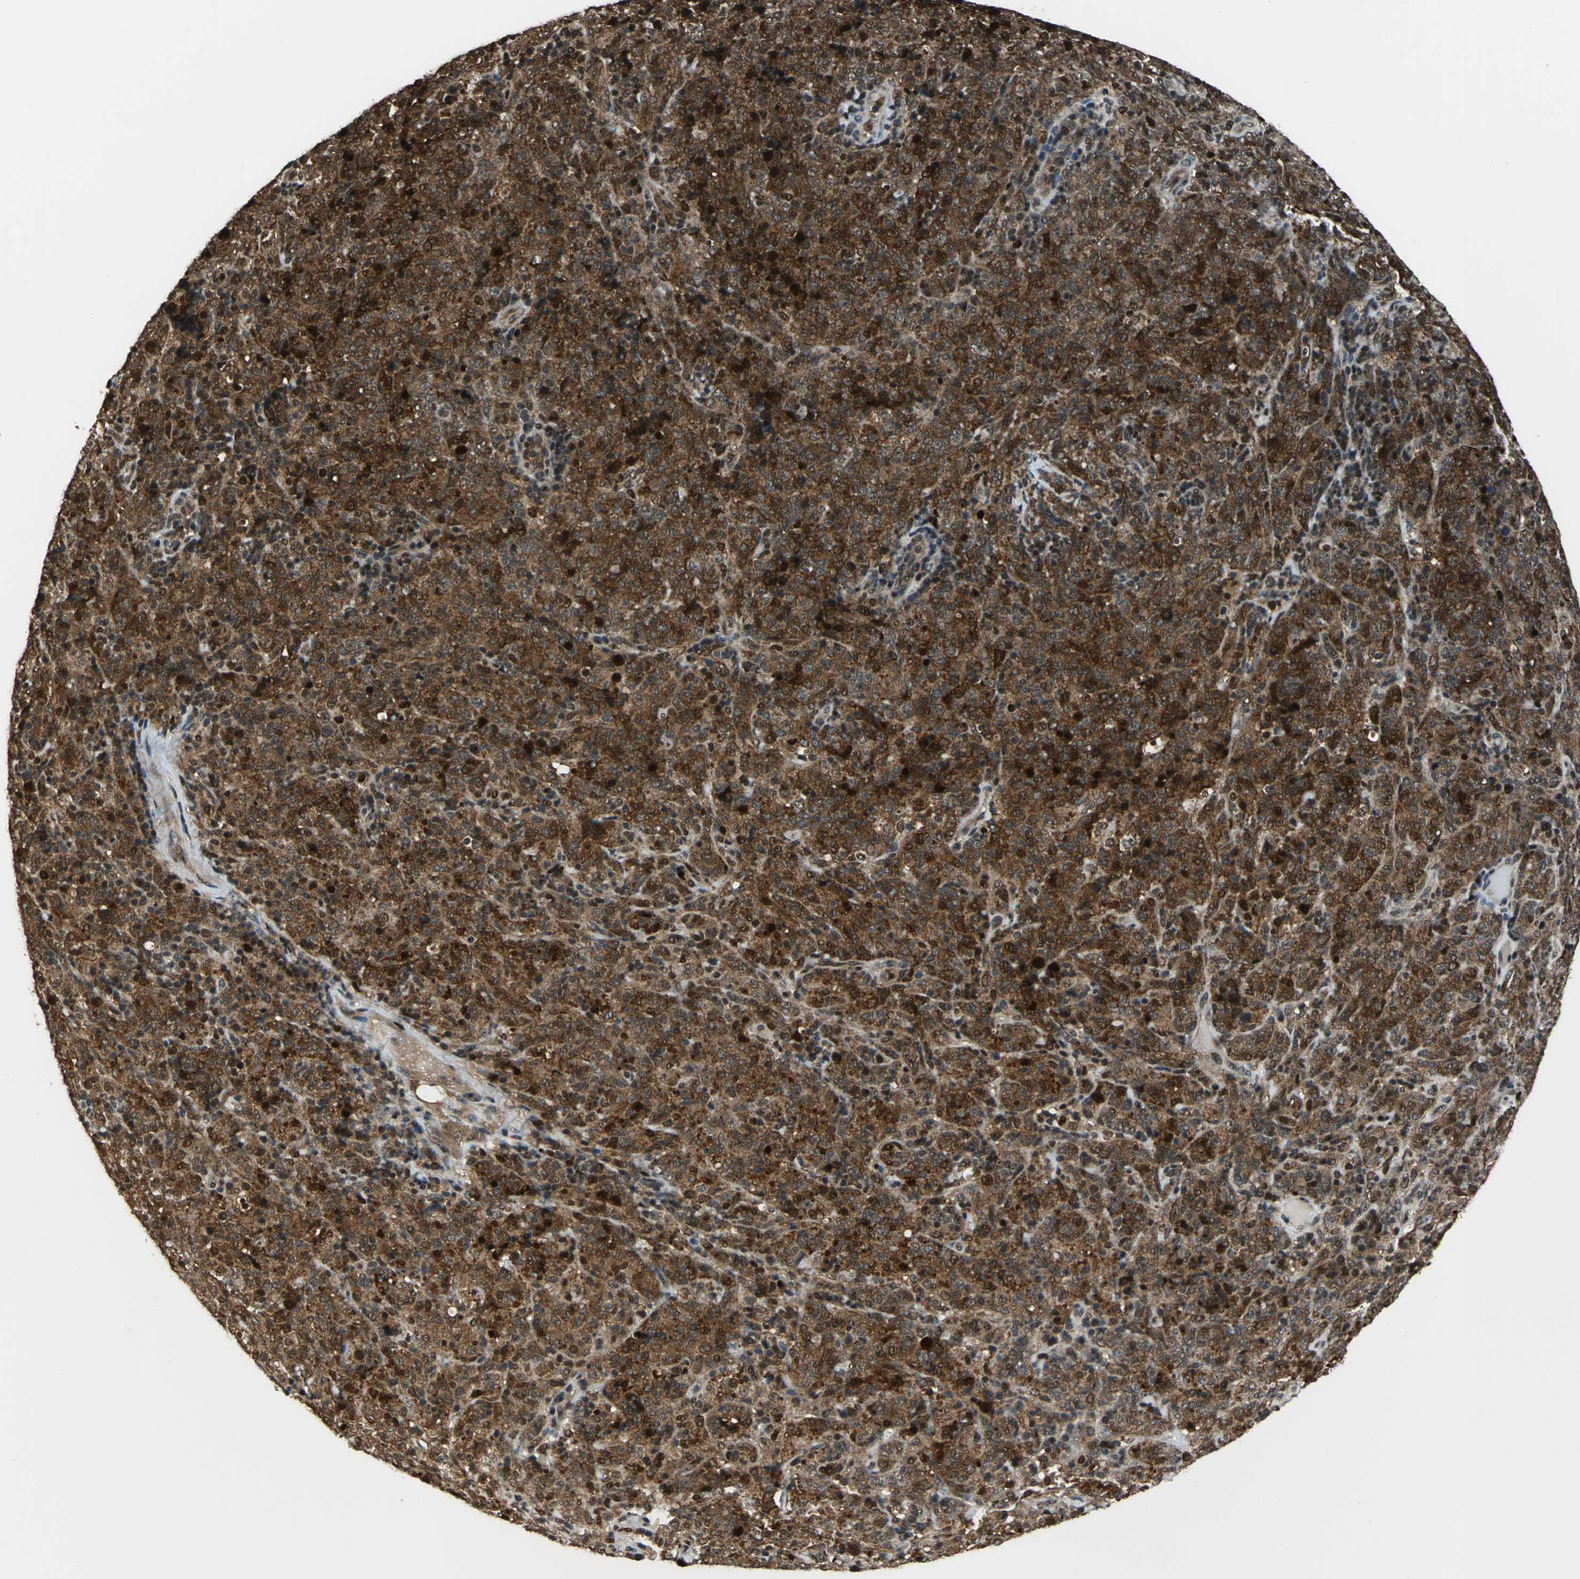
{"staining": {"intensity": "strong", "quantity": ">75%", "location": "cytoplasmic/membranous,nuclear"}, "tissue": "lymphoma", "cell_type": "Tumor cells", "image_type": "cancer", "snomed": [{"axis": "morphology", "description": "Malignant lymphoma, non-Hodgkin's type, High grade"}, {"axis": "topography", "description": "Tonsil"}], "caption": "High-magnification brightfield microscopy of lymphoma stained with DAB (brown) and counterstained with hematoxylin (blue). tumor cells exhibit strong cytoplasmic/membranous and nuclear staining is seen in approximately>75% of cells.", "gene": "MIS18BP1", "patient": {"sex": "female", "age": 36}}